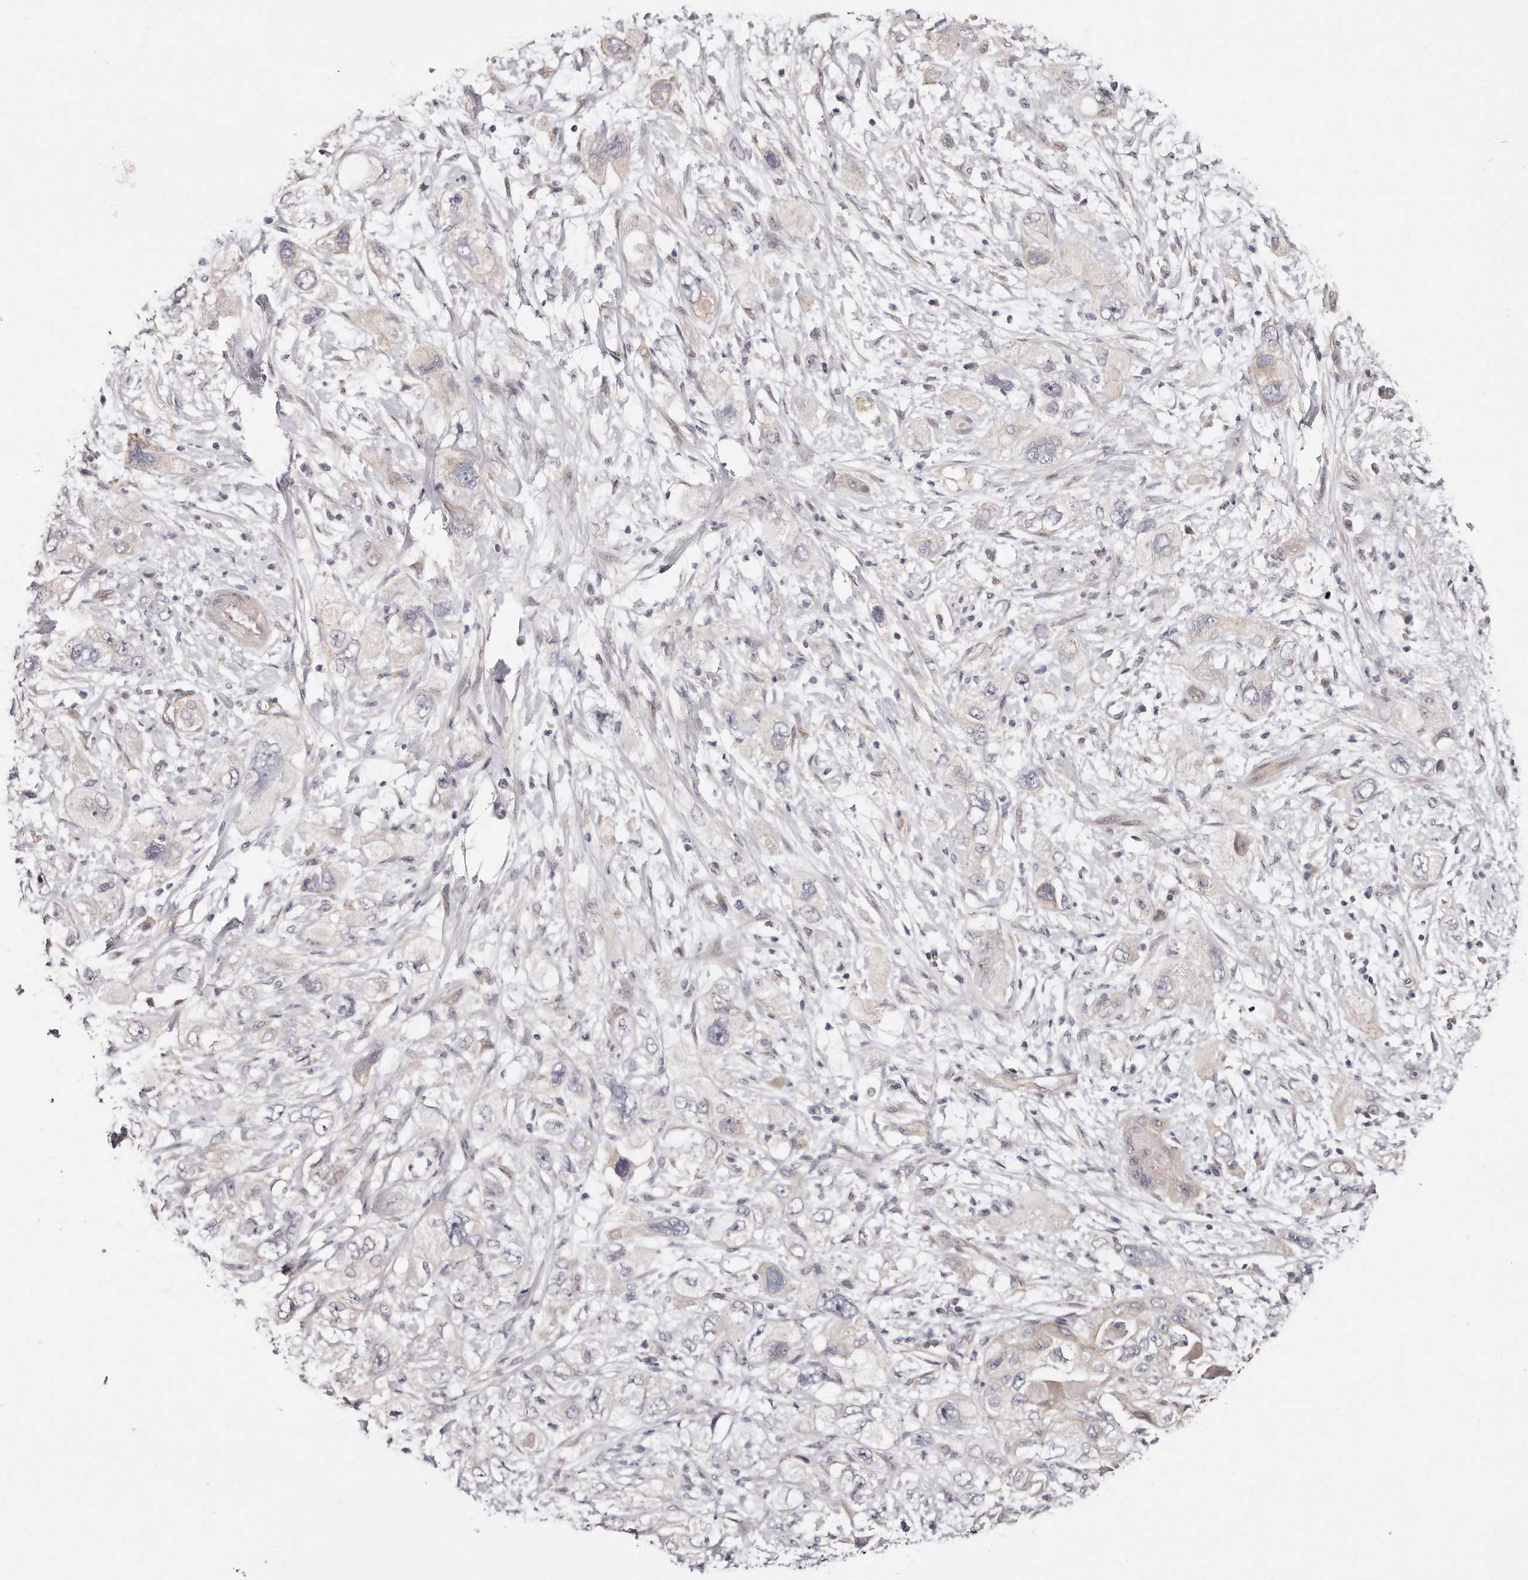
{"staining": {"intensity": "negative", "quantity": "none", "location": "none"}, "tissue": "pancreatic cancer", "cell_type": "Tumor cells", "image_type": "cancer", "snomed": [{"axis": "morphology", "description": "Adenocarcinoma, NOS"}, {"axis": "topography", "description": "Pancreas"}], "caption": "Micrograph shows no significant protein positivity in tumor cells of adenocarcinoma (pancreatic).", "gene": "CASZ1", "patient": {"sex": "female", "age": 73}}